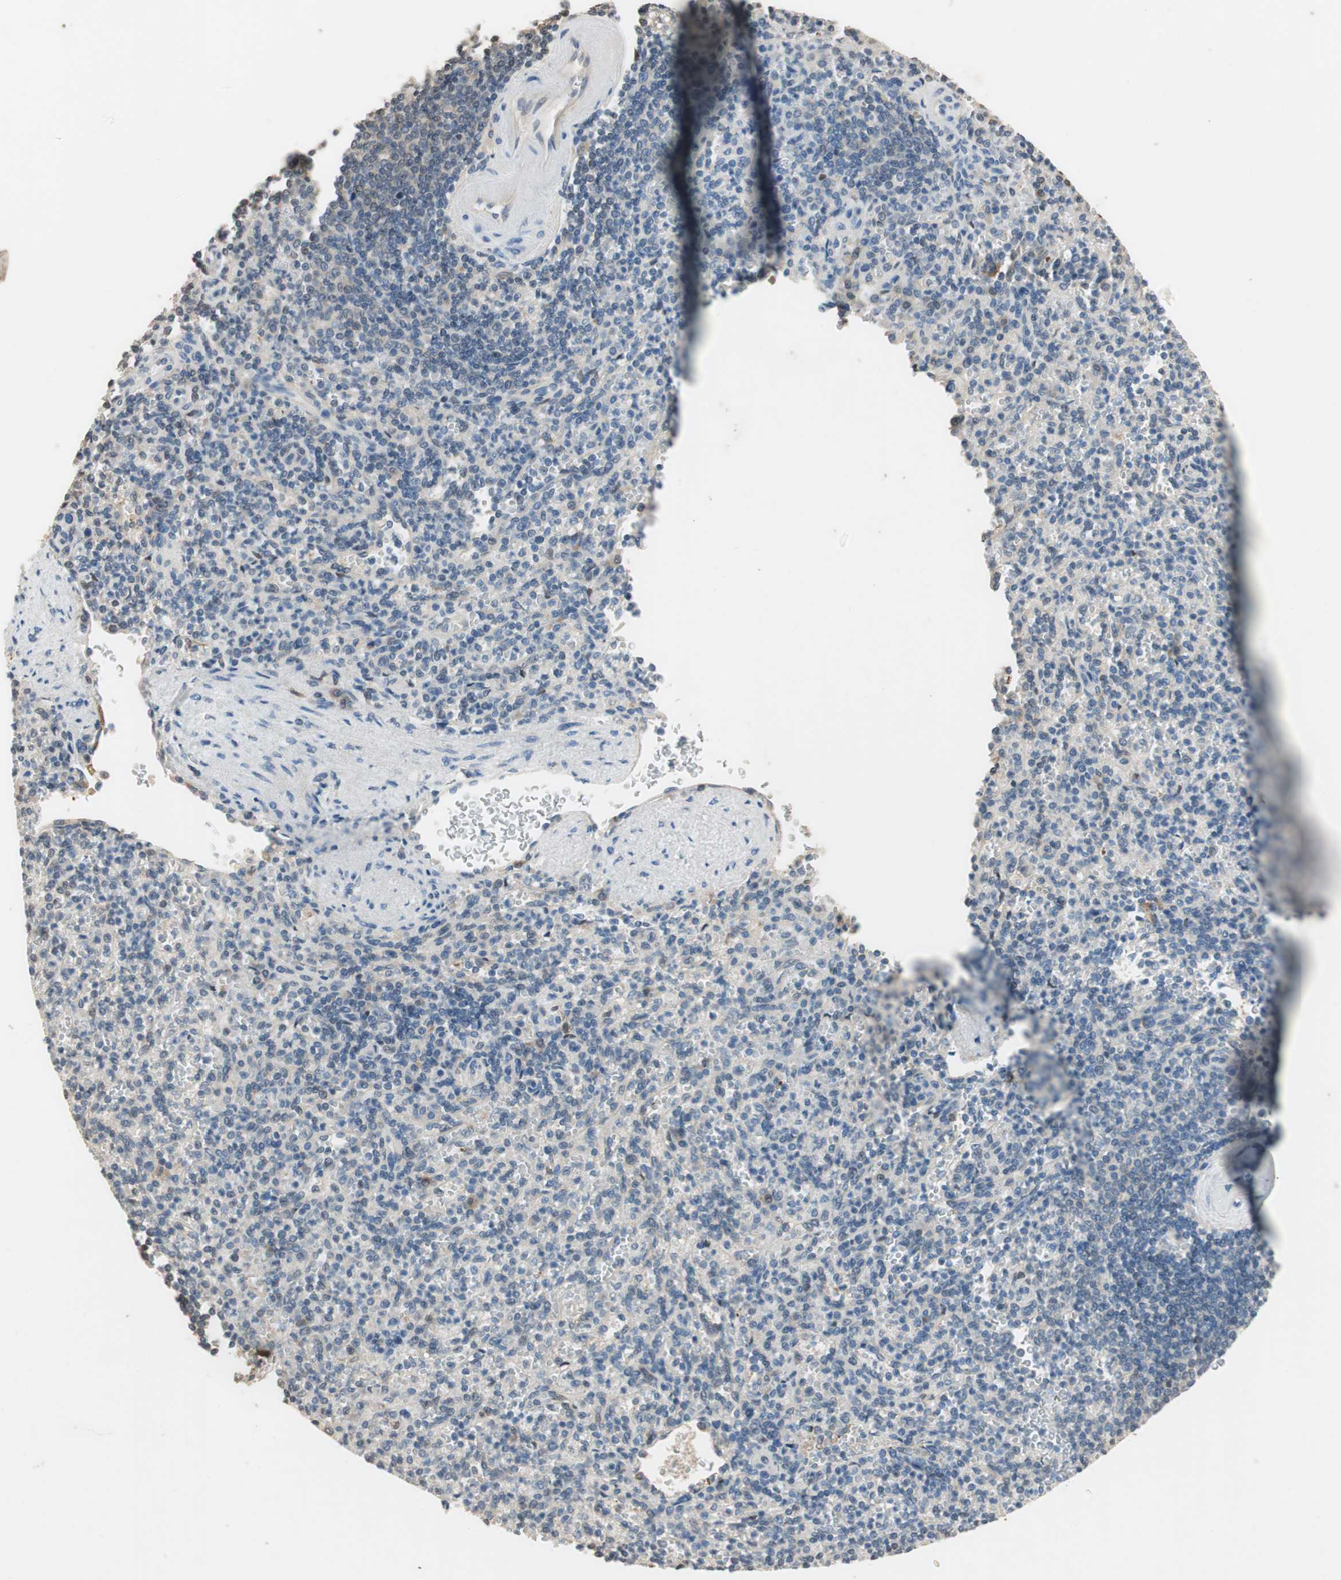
{"staining": {"intensity": "negative", "quantity": "none", "location": "none"}, "tissue": "spleen", "cell_type": "Cells in red pulp", "image_type": "normal", "snomed": [{"axis": "morphology", "description": "Normal tissue, NOS"}, {"axis": "topography", "description": "Spleen"}], "caption": "The immunohistochemistry photomicrograph has no significant expression in cells in red pulp of spleen. (IHC, brightfield microscopy, high magnification).", "gene": "SERPINB5", "patient": {"sex": "female", "age": 74}}